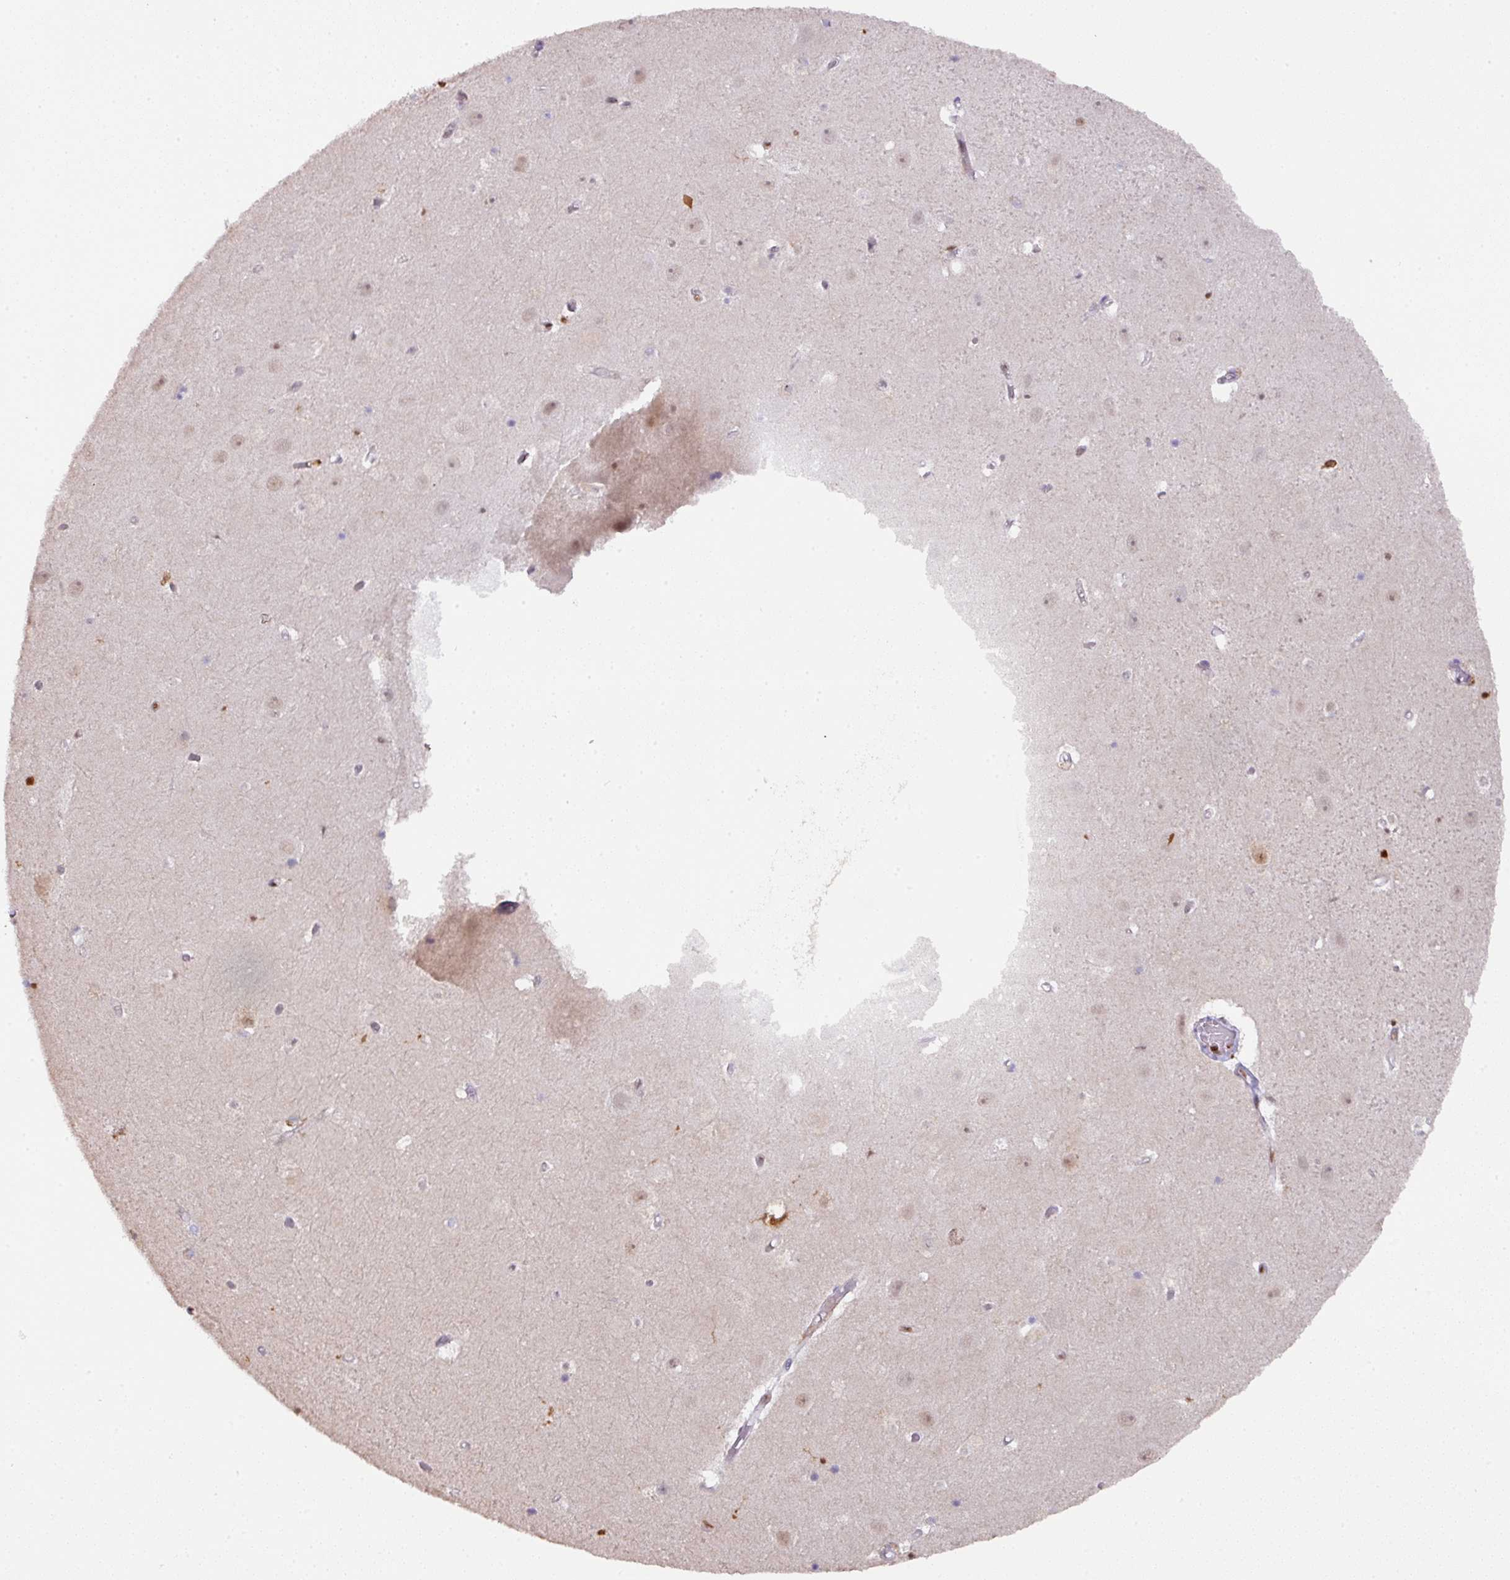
{"staining": {"intensity": "strong", "quantity": "<25%", "location": "nuclear"}, "tissue": "hippocampus", "cell_type": "Glial cells", "image_type": "normal", "snomed": [{"axis": "morphology", "description": "Normal tissue, NOS"}, {"axis": "topography", "description": "Hippocampus"}], "caption": "Human hippocampus stained with a brown dye reveals strong nuclear positive staining in approximately <25% of glial cells.", "gene": "SAMHD1", "patient": {"sex": "female", "age": 52}}